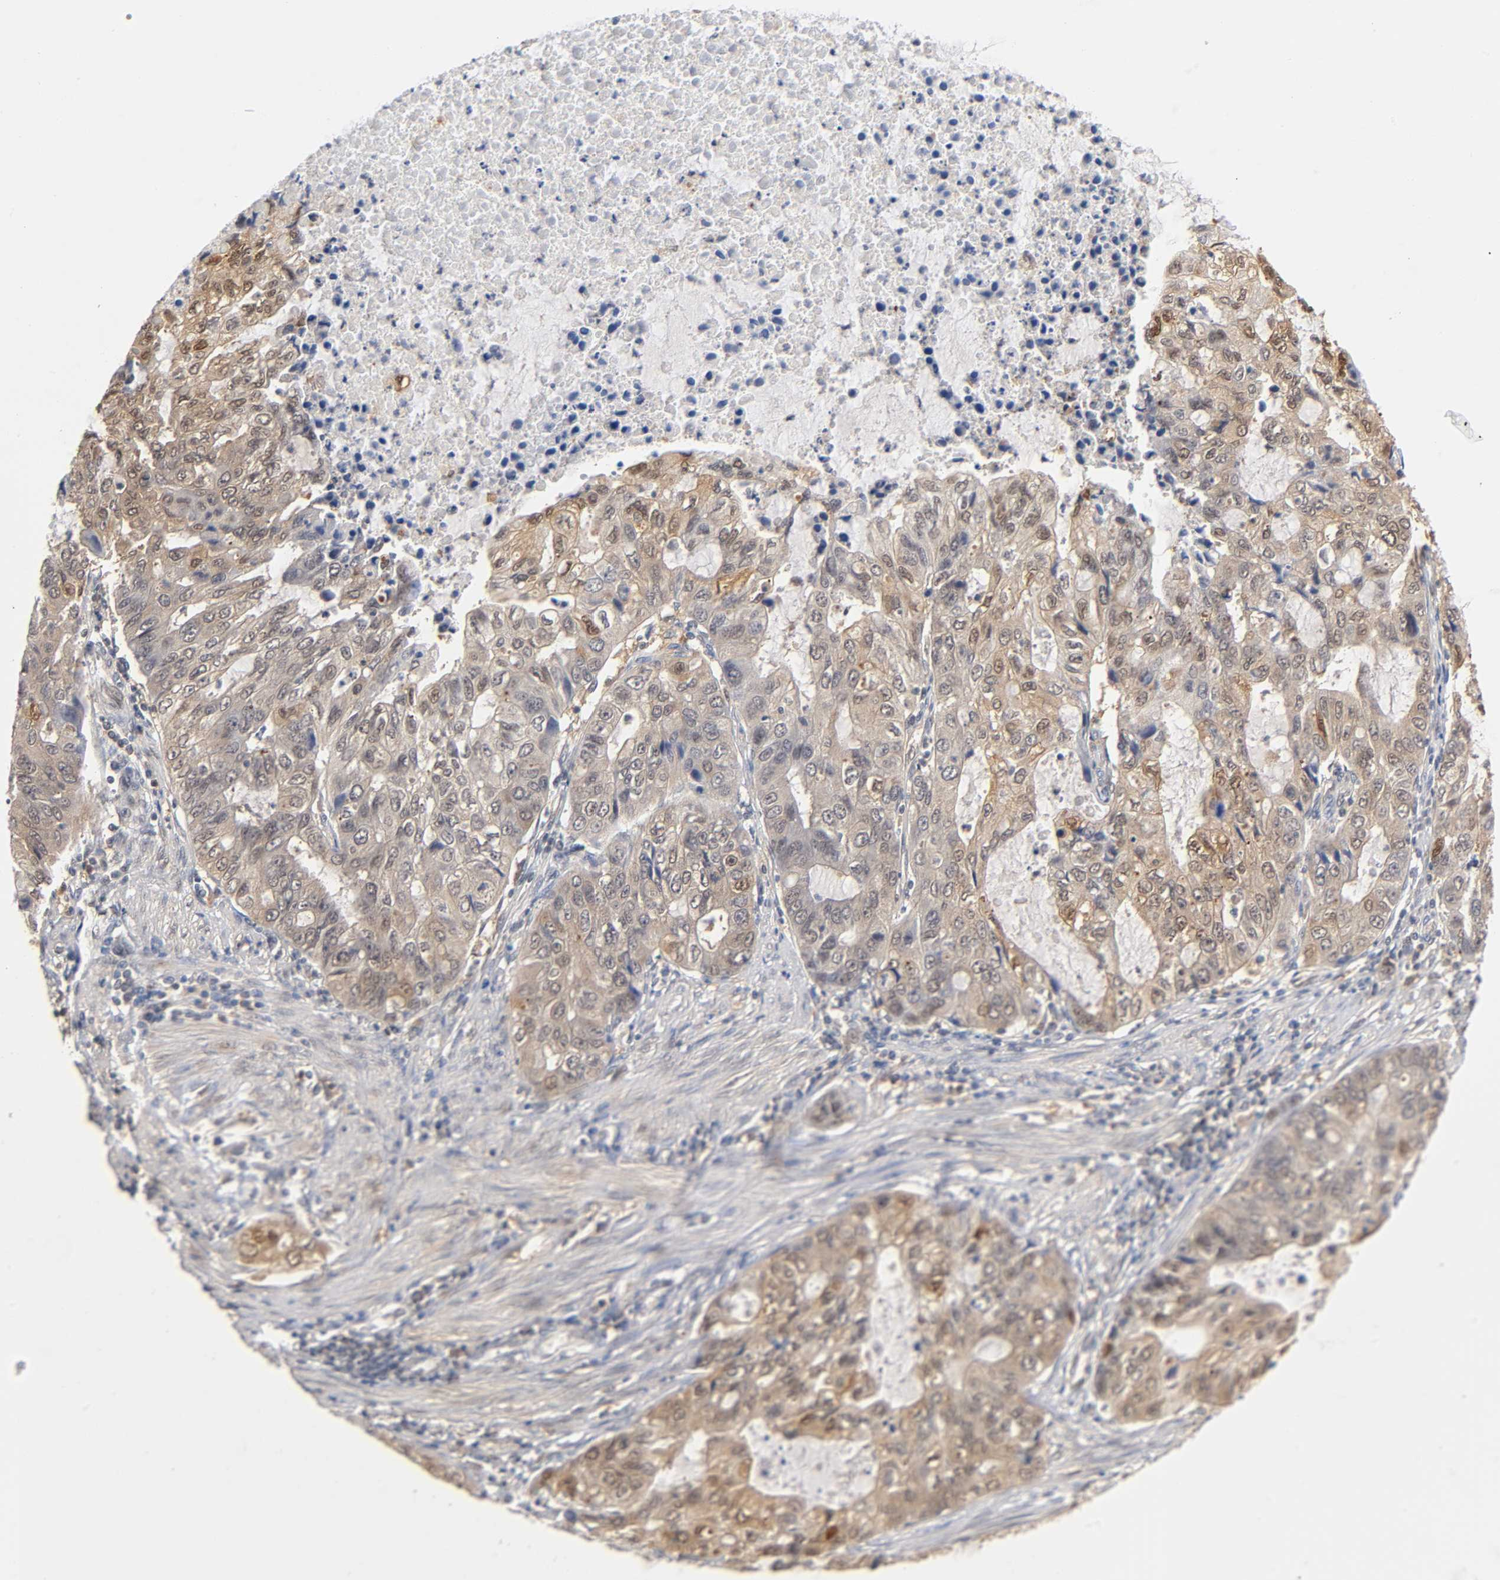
{"staining": {"intensity": "weak", "quantity": ">75%", "location": "cytoplasmic/membranous"}, "tissue": "stomach cancer", "cell_type": "Tumor cells", "image_type": "cancer", "snomed": [{"axis": "morphology", "description": "Adenocarcinoma, NOS"}, {"axis": "topography", "description": "Stomach, upper"}], "caption": "This histopathology image reveals IHC staining of adenocarcinoma (stomach), with low weak cytoplasmic/membranous staining in approximately >75% of tumor cells.", "gene": "DFFB", "patient": {"sex": "female", "age": 52}}